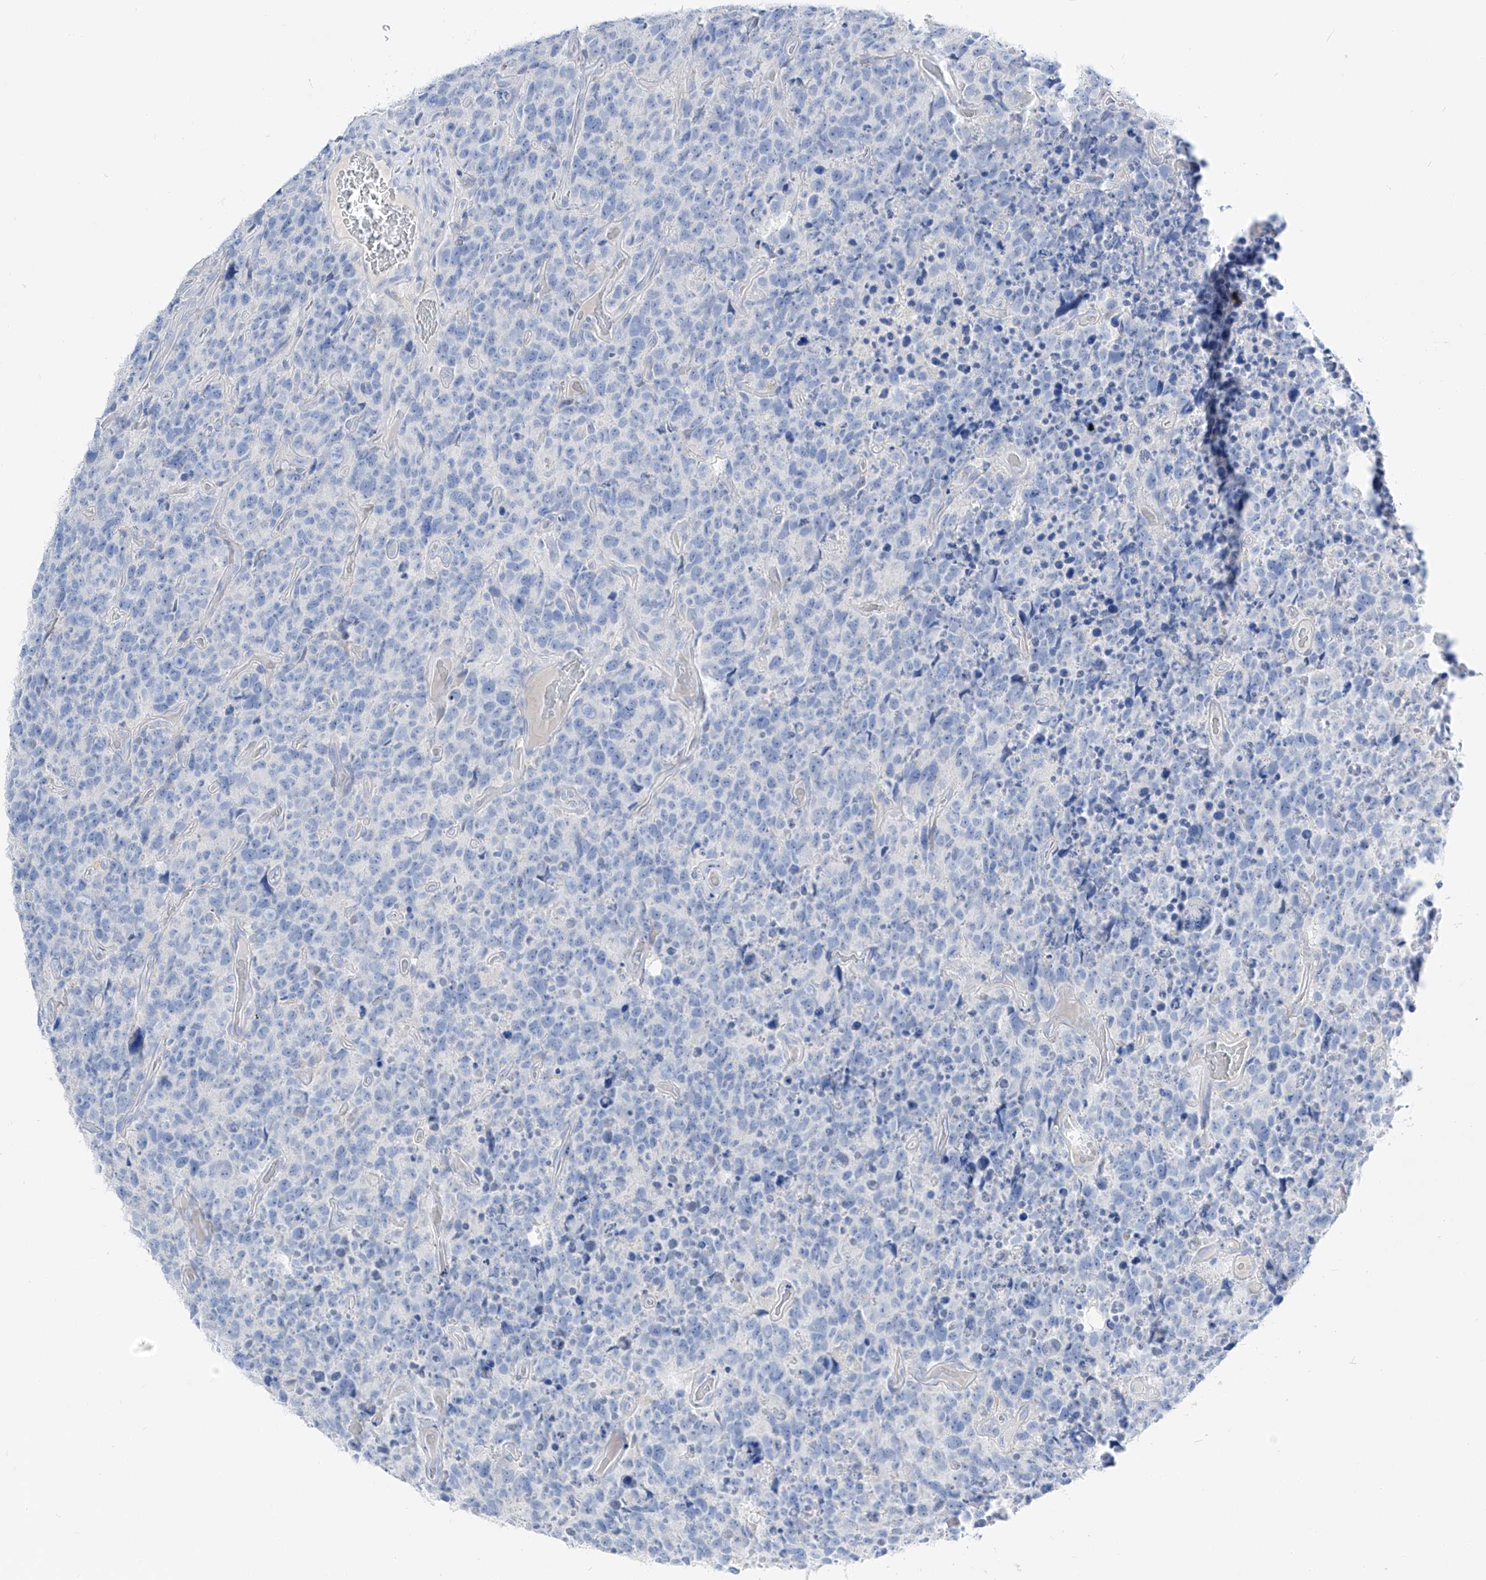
{"staining": {"intensity": "negative", "quantity": "none", "location": "none"}, "tissue": "glioma", "cell_type": "Tumor cells", "image_type": "cancer", "snomed": [{"axis": "morphology", "description": "Glioma, malignant, High grade"}, {"axis": "topography", "description": "Brain"}], "caption": "Glioma was stained to show a protein in brown. There is no significant positivity in tumor cells. (Brightfield microscopy of DAB (3,3'-diaminobenzidine) IHC at high magnification).", "gene": "FRS3", "patient": {"sex": "male", "age": 69}}